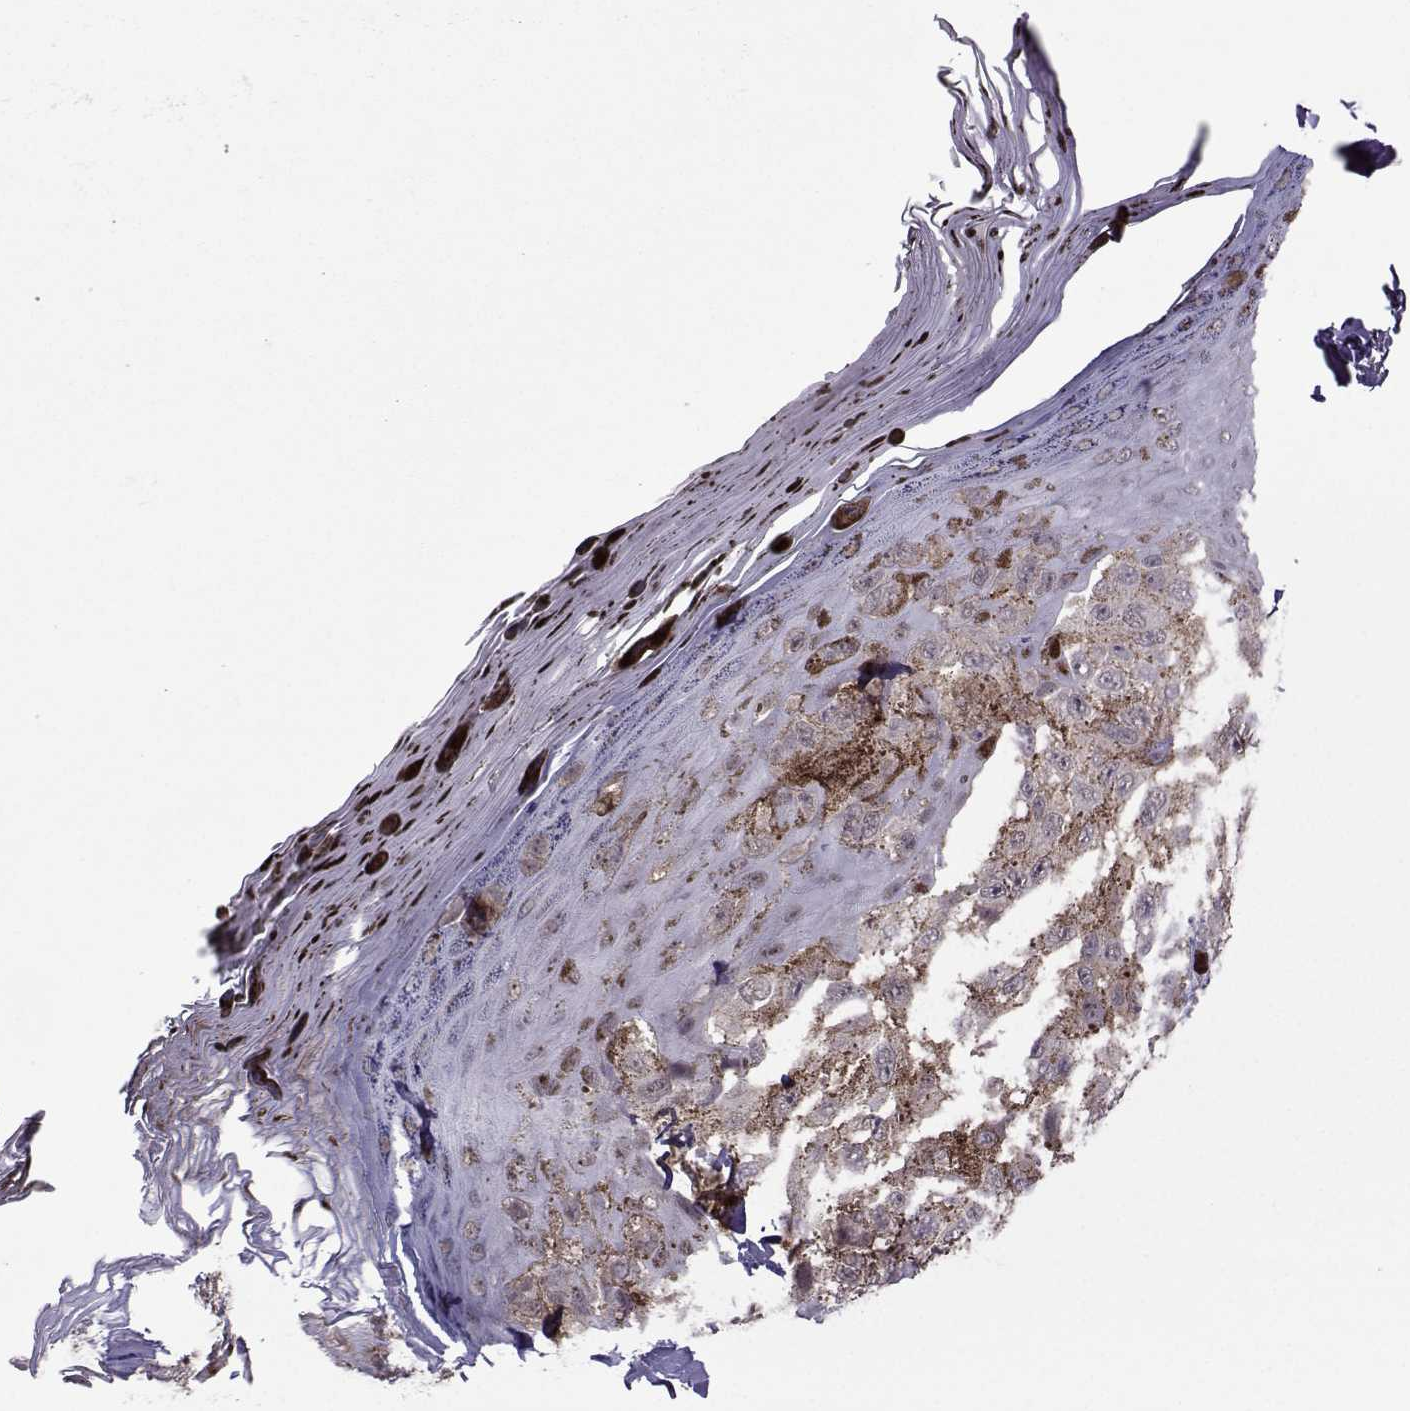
{"staining": {"intensity": "negative", "quantity": "none", "location": "none"}, "tissue": "melanoma", "cell_type": "Tumor cells", "image_type": "cancer", "snomed": [{"axis": "morphology", "description": "Malignant melanoma, NOS"}, {"axis": "topography", "description": "Skin"}], "caption": "Tumor cells are negative for protein expression in human melanoma.", "gene": "DDX20", "patient": {"sex": "male", "age": 36}}